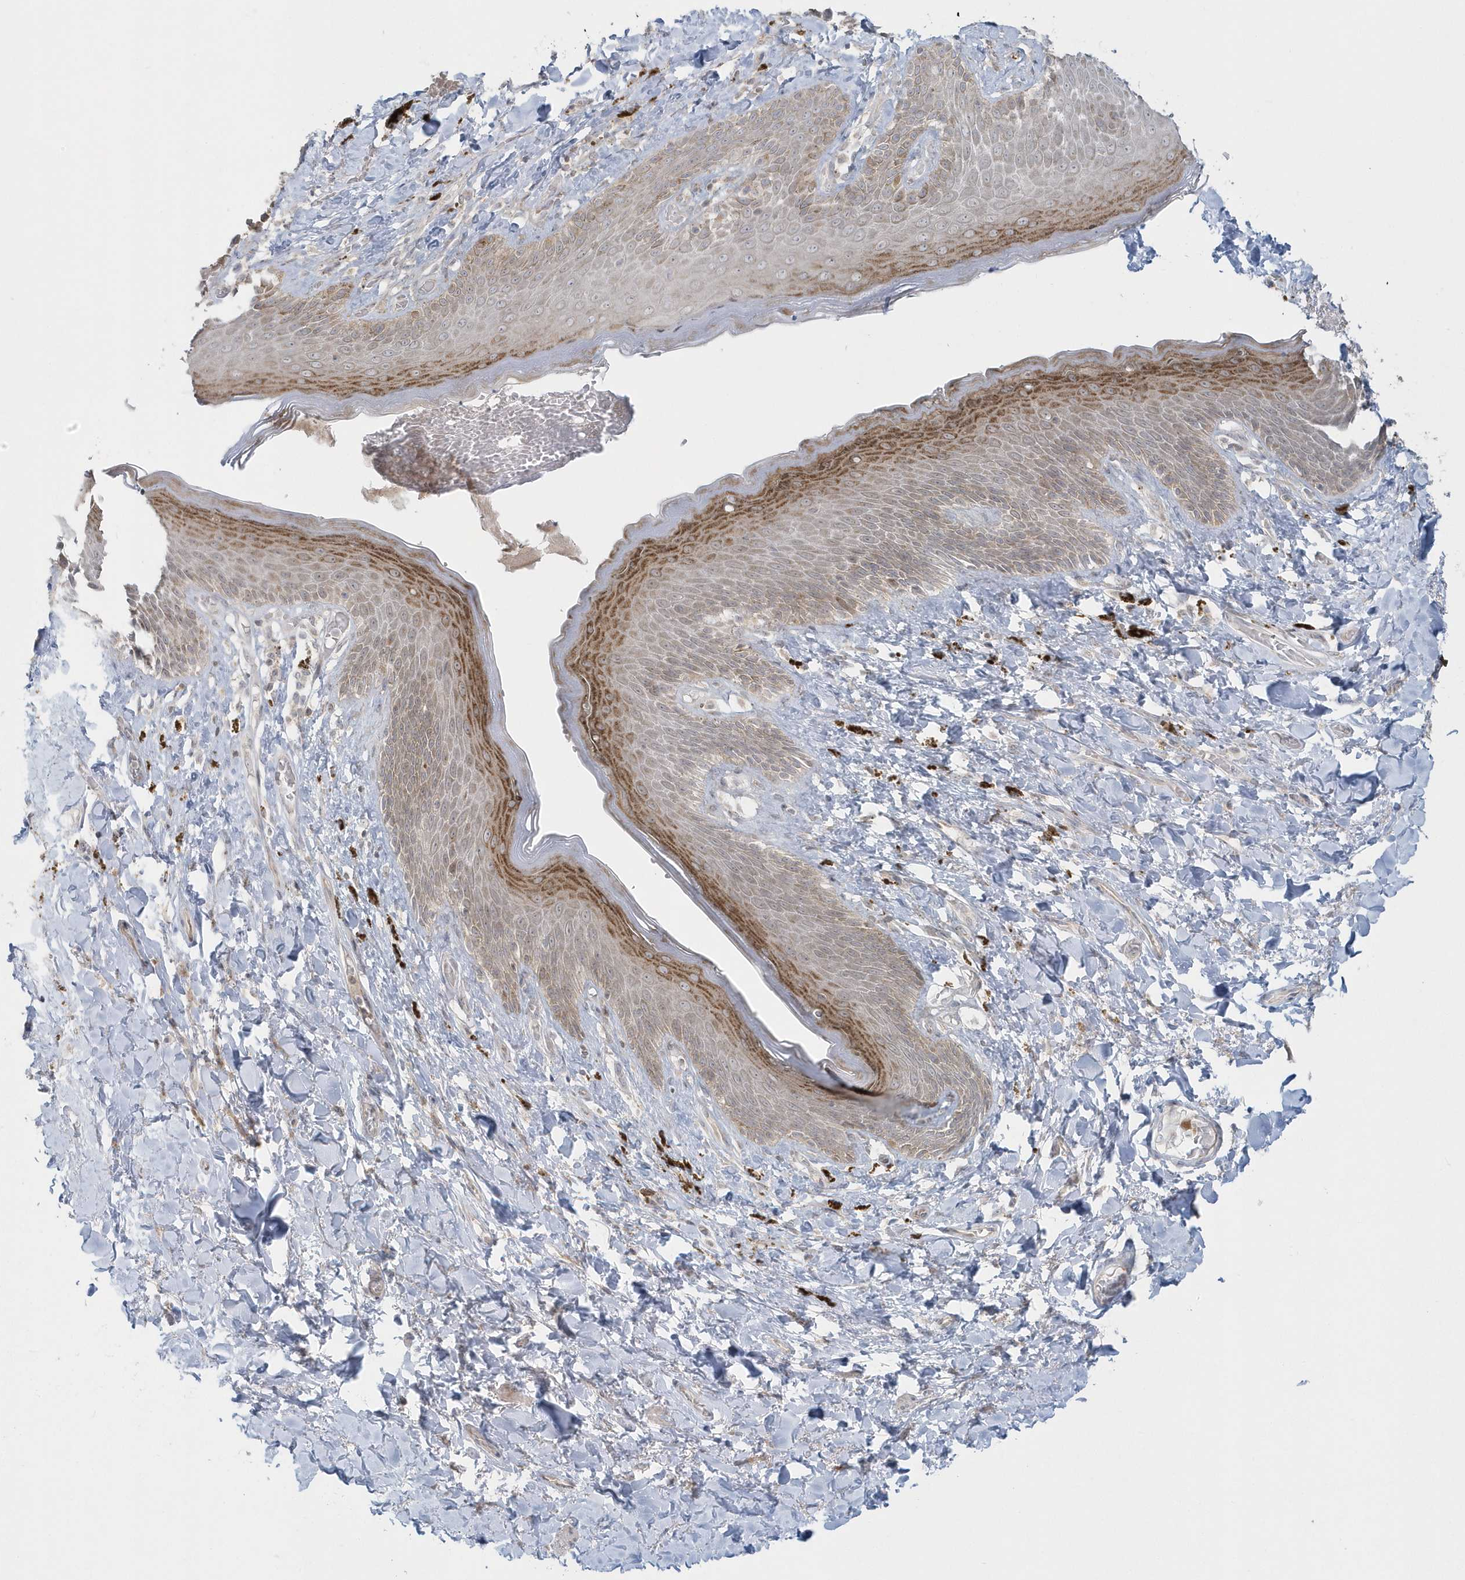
{"staining": {"intensity": "moderate", "quantity": "25%-75%", "location": "cytoplasmic/membranous"}, "tissue": "skin", "cell_type": "Epidermal cells", "image_type": "normal", "snomed": [{"axis": "morphology", "description": "Normal tissue, NOS"}, {"axis": "topography", "description": "Anal"}], "caption": "Skin stained for a protein reveals moderate cytoplasmic/membranous positivity in epidermal cells. (Stains: DAB in brown, nuclei in blue, Microscopy: brightfield microscopy at high magnification).", "gene": "BLTP3A", "patient": {"sex": "female", "age": 78}}